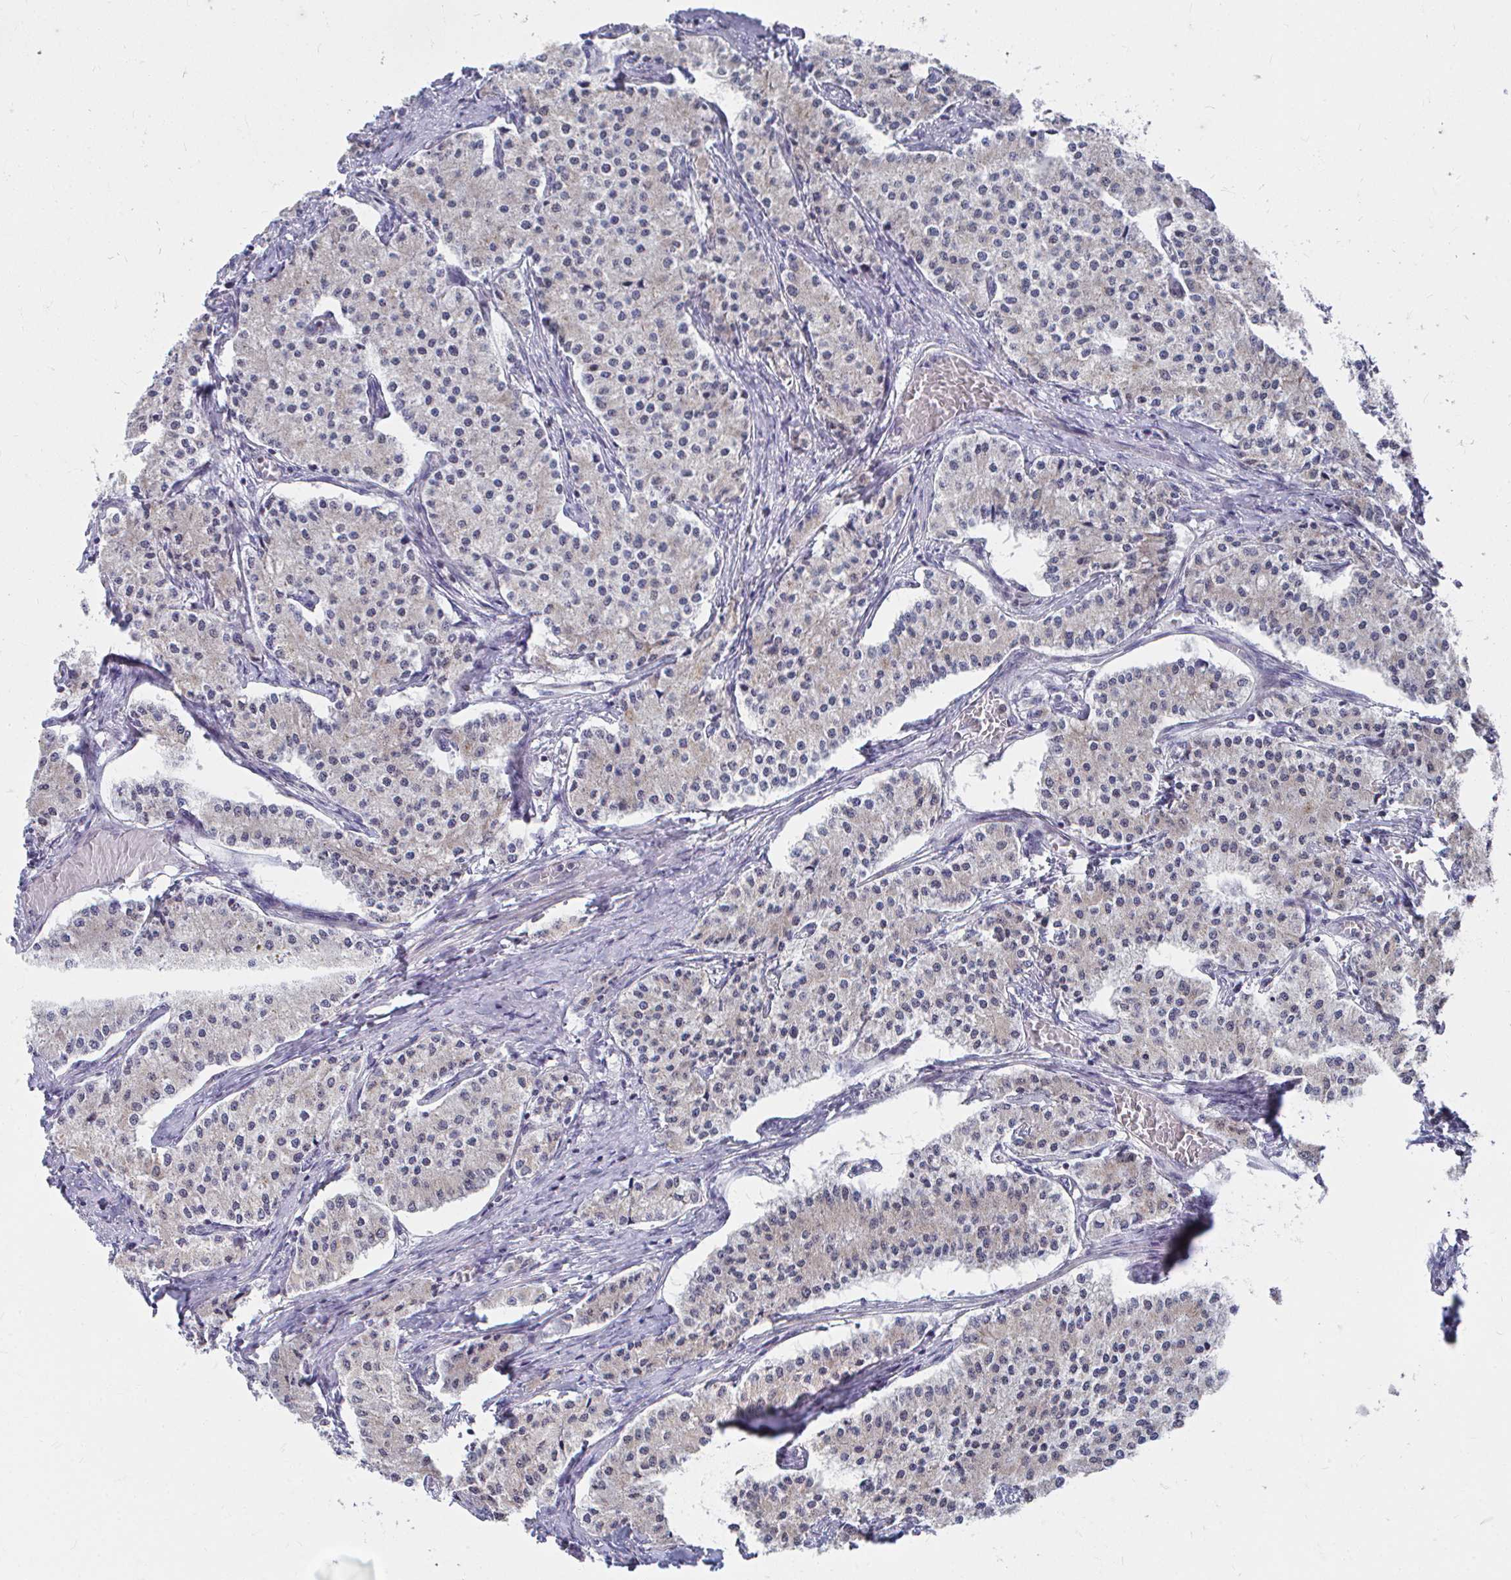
{"staining": {"intensity": "weak", "quantity": "<25%", "location": "cytoplasmic/membranous"}, "tissue": "carcinoid", "cell_type": "Tumor cells", "image_type": "cancer", "snomed": [{"axis": "morphology", "description": "Carcinoid, malignant, NOS"}, {"axis": "topography", "description": "Colon"}], "caption": "Carcinoid (malignant) was stained to show a protein in brown. There is no significant staining in tumor cells.", "gene": "PEX3", "patient": {"sex": "female", "age": 52}}